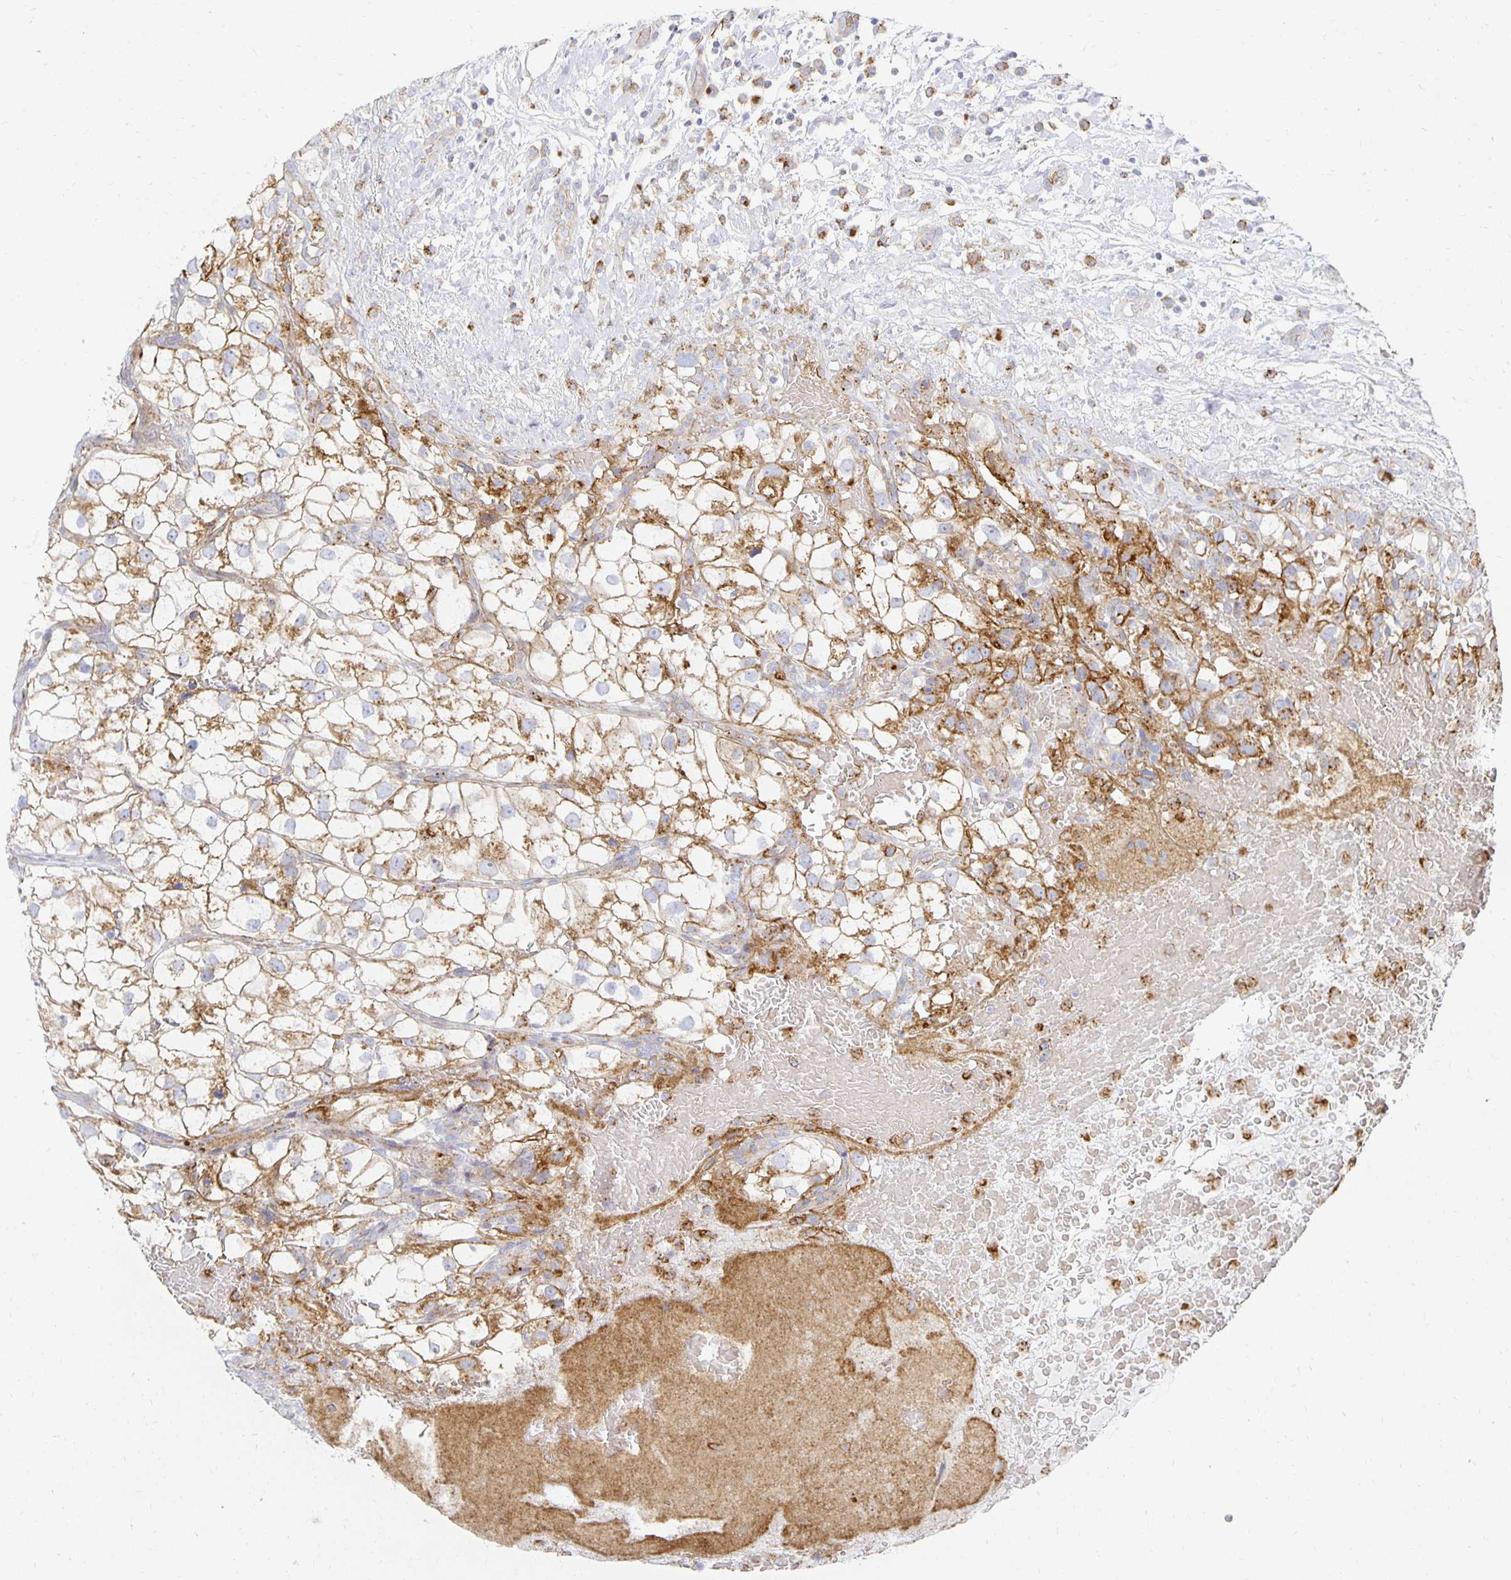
{"staining": {"intensity": "moderate", "quantity": ">75%", "location": "cytoplasmic/membranous"}, "tissue": "renal cancer", "cell_type": "Tumor cells", "image_type": "cancer", "snomed": [{"axis": "morphology", "description": "Adenocarcinoma, NOS"}, {"axis": "topography", "description": "Kidney"}], "caption": "There is medium levels of moderate cytoplasmic/membranous staining in tumor cells of renal cancer (adenocarcinoma), as demonstrated by immunohistochemical staining (brown color).", "gene": "TAAR1", "patient": {"sex": "male", "age": 59}}